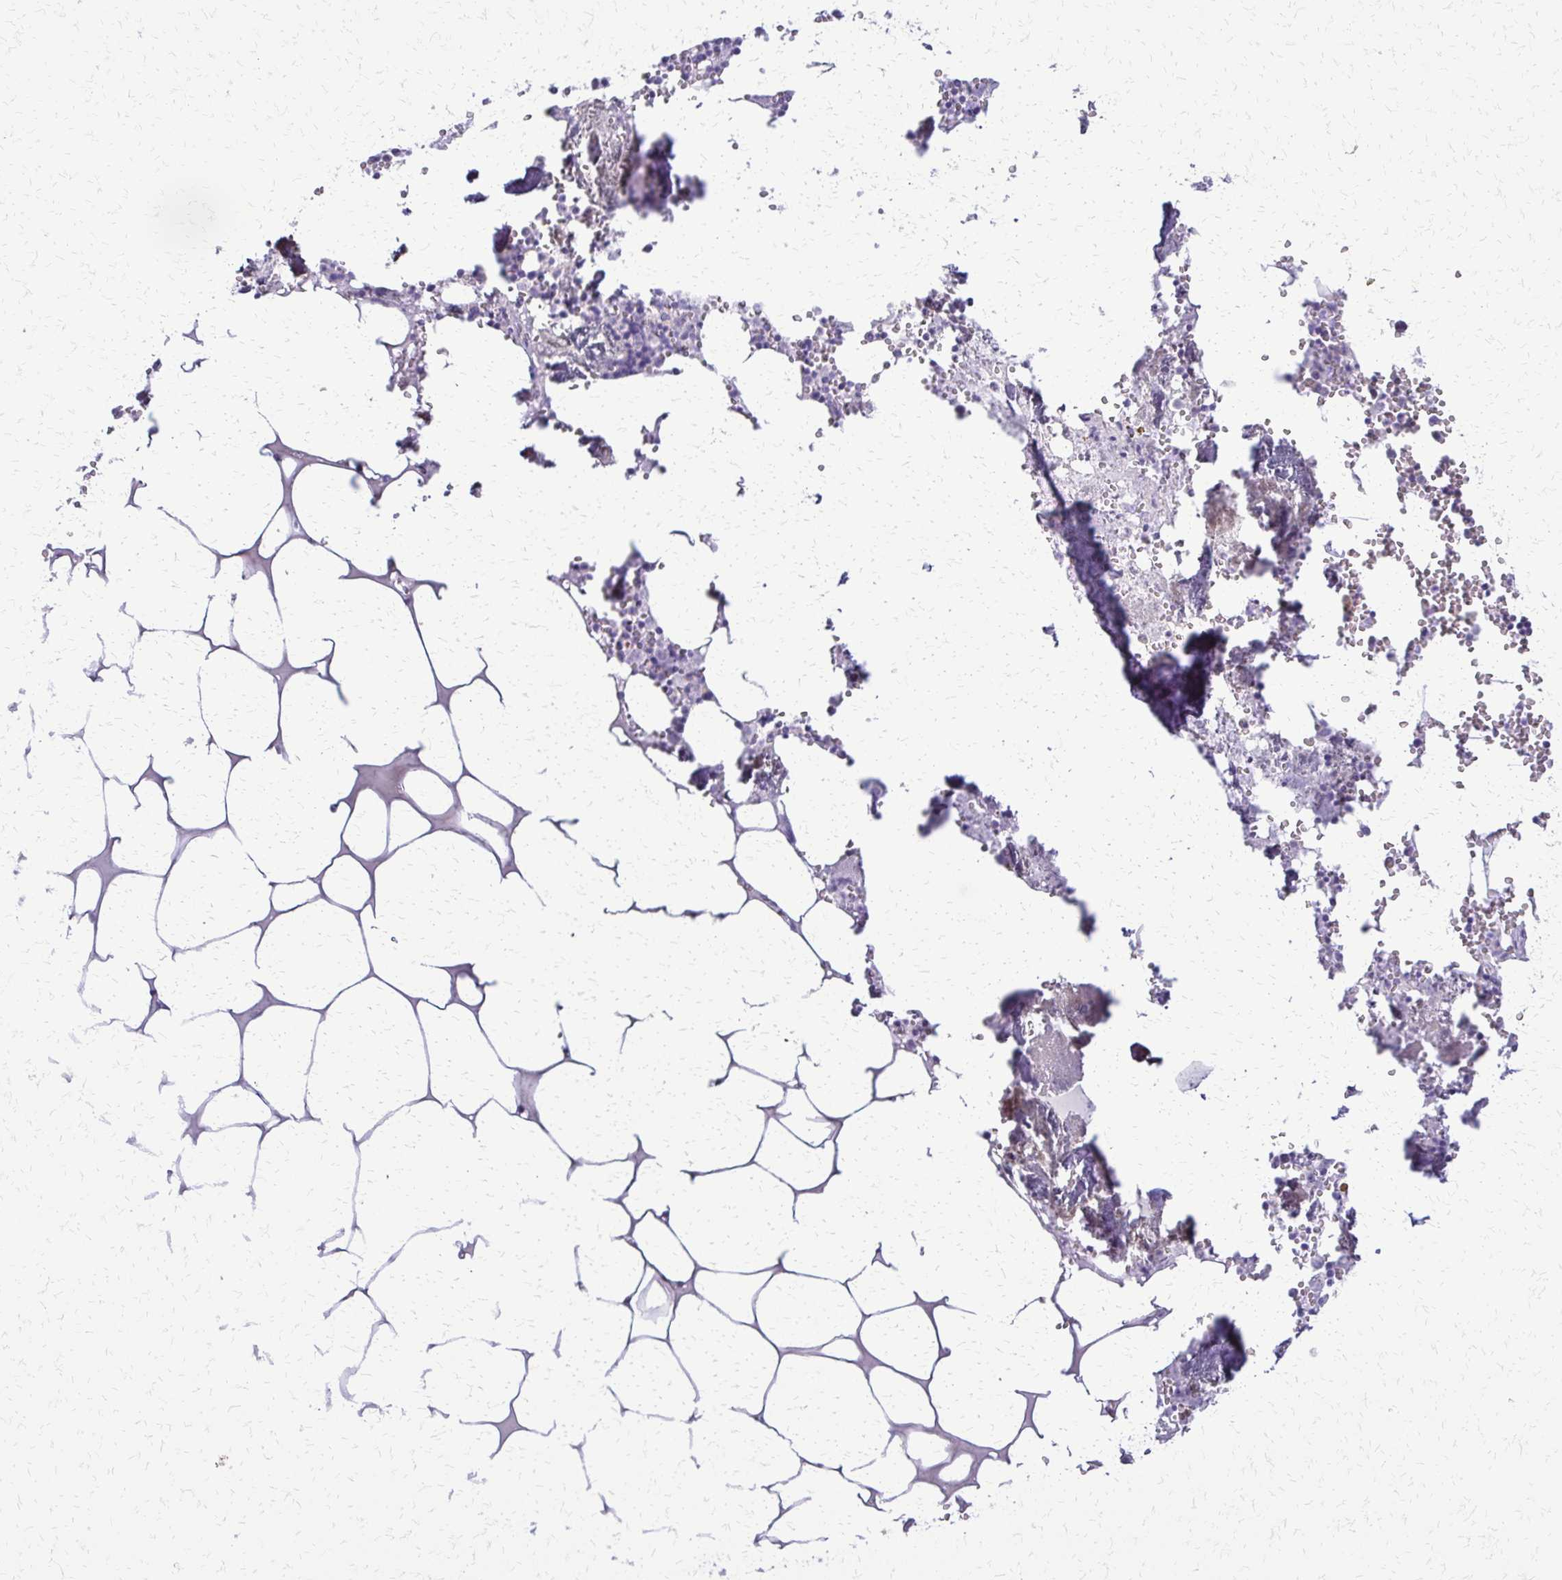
{"staining": {"intensity": "negative", "quantity": "none", "location": "none"}, "tissue": "bone marrow", "cell_type": "Hematopoietic cells", "image_type": "normal", "snomed": [{"axis": "morphology", "description": "Normal tissue, NOS"}, {"axis": "topography", "description": "Bone marrow"}], "caption": "High magnification brightfield microscopy of benign bone marrow stained with DAB (brown) and counterstained with hematoxylin (blue): hematopoietic cells show no significant expression. Brightfield microscopy of immunohistochemistry stained with DAB (brown) and hematoxylin (blue), captured at high magnification.", "gene": "FAM162B", "patient": {"sex": "male", "age": 54}}